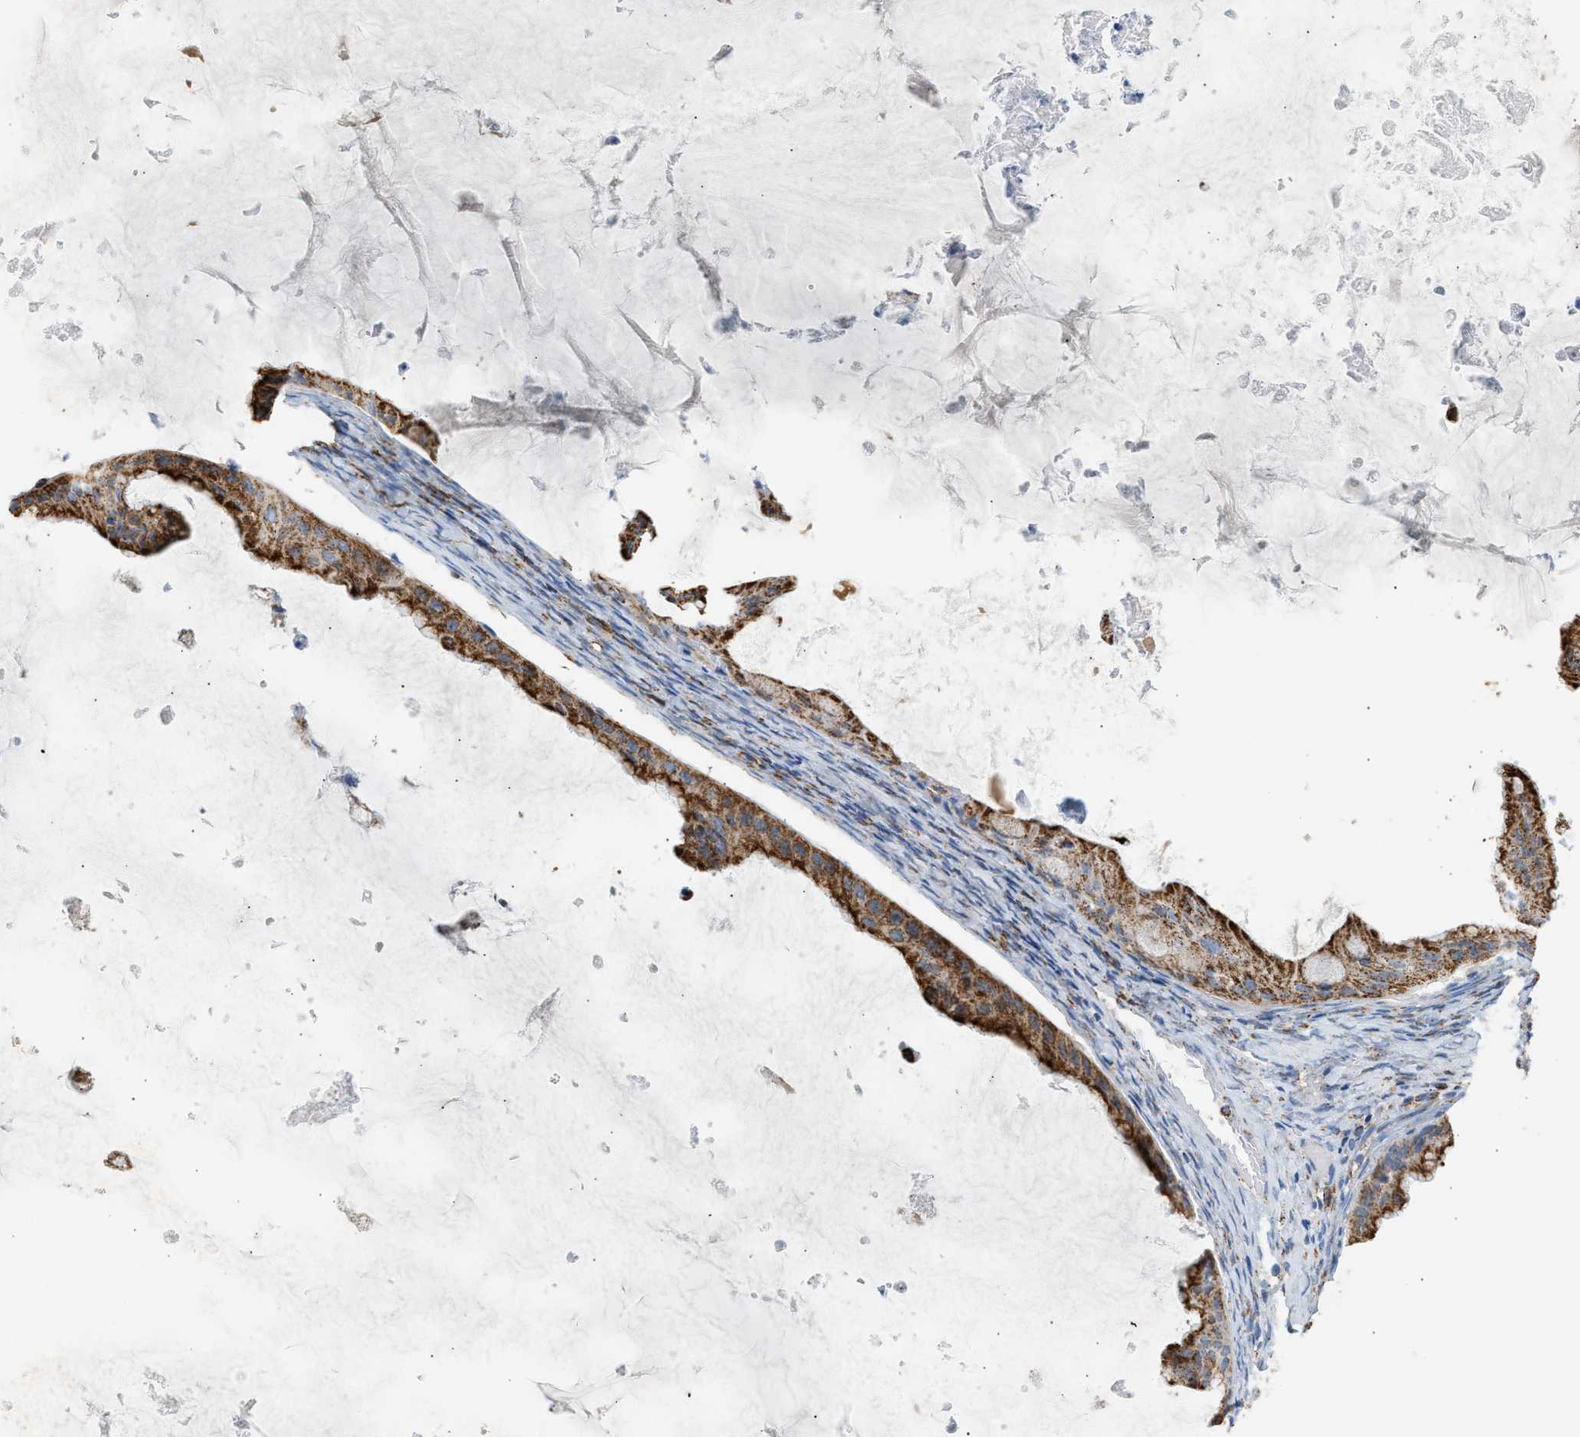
{"staining": {"intensity": "strong", "quantity": ">75%", "location": "cytoplasmic/membranous"}, "tissue": "ovarian cancer", "cell_type": "Tumor cells", "image_type": "cancer", "snomed": [{"axis": "morphology", "description": "Cystadenocarcinoma, mucinous, NOS"}, {"axis": "topography", "description": "Ovary"}], "caption": "The immunohistochemical stain labels strong cytoplasmic/membranous positivity in tumor cells of ovarian cancer (mucinous cystadenocarcinoma) tissue.", "gene": "OGDH", "patient": {"sex": "female", "age": 61}}